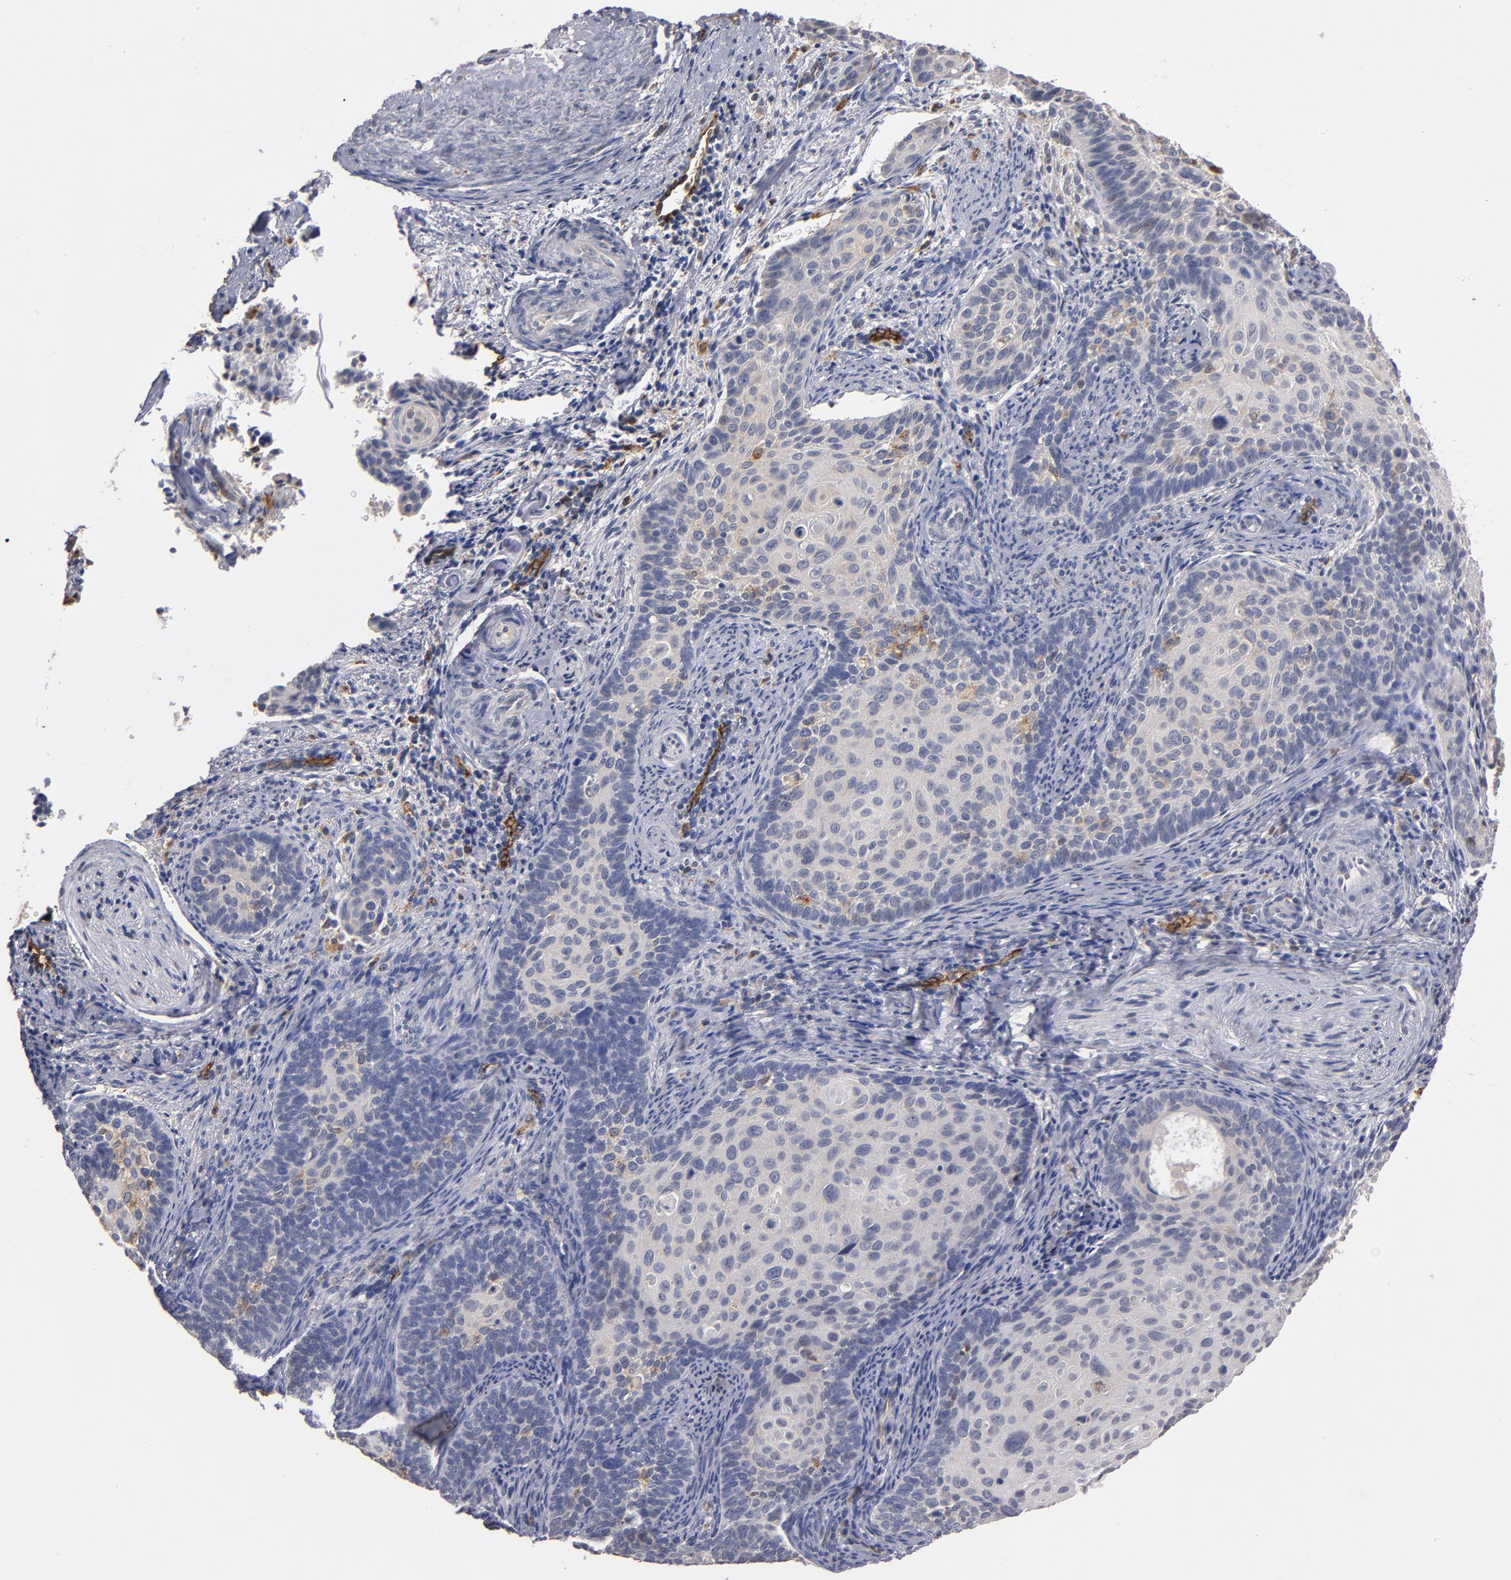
{"staining": {"intensity": "negative", "quantity": "none", "location": "none"}, "tissue": "cervical cancer", "cell_type": "Tumor cells", "image_type": "cancer", "snomed": [{"axis": "morphology", "description": "Squamous cell carcinoma, NOS"}, {"axis": "topography", "description": "Cervix"}], "caption": "Cervical cancer was stained to show a protein in brown. There is no significant expression in tumor cells.", "gene": "SELP", "patient": {"sex": "female", "age": 33}}